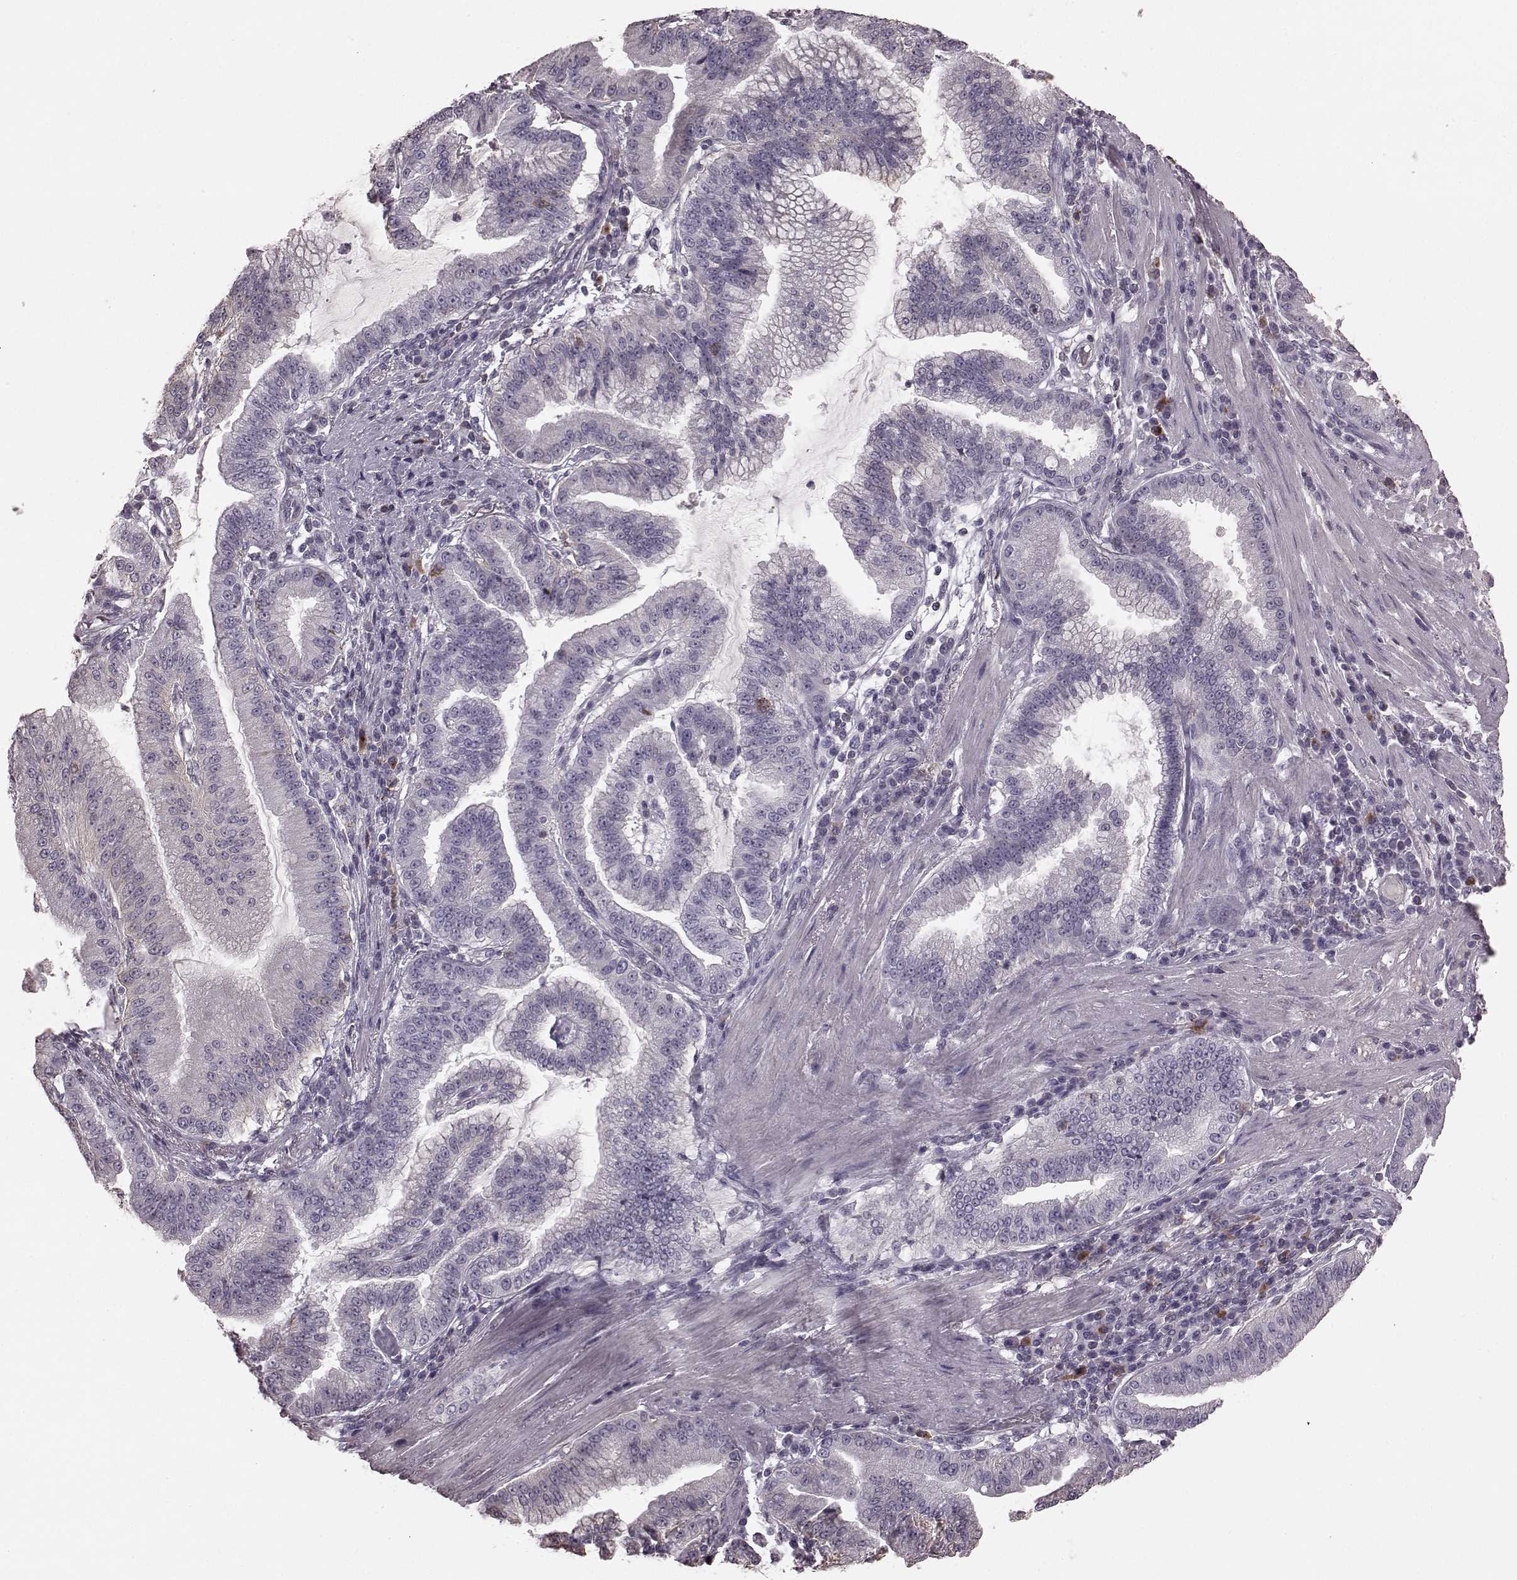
{"staining": {"intensity": "negative", "quantity": "none", "location": "none"}, "tissue": "stomach cancer", "cell_type": "Tumor cells", "image_type": "cancer", "snomed": [{"axis": "morphology", "description": "Adenocarcinoma, NOS"}, {"axis": "topography", "description": "Stomach"}], "caption": "Adenocarcinoma (stomach) was stained to show a protein in brown. There is no significant positivity in tumor cells.", "gene": "PDCD1", "patient": {"sex": "male", "age": 83}}